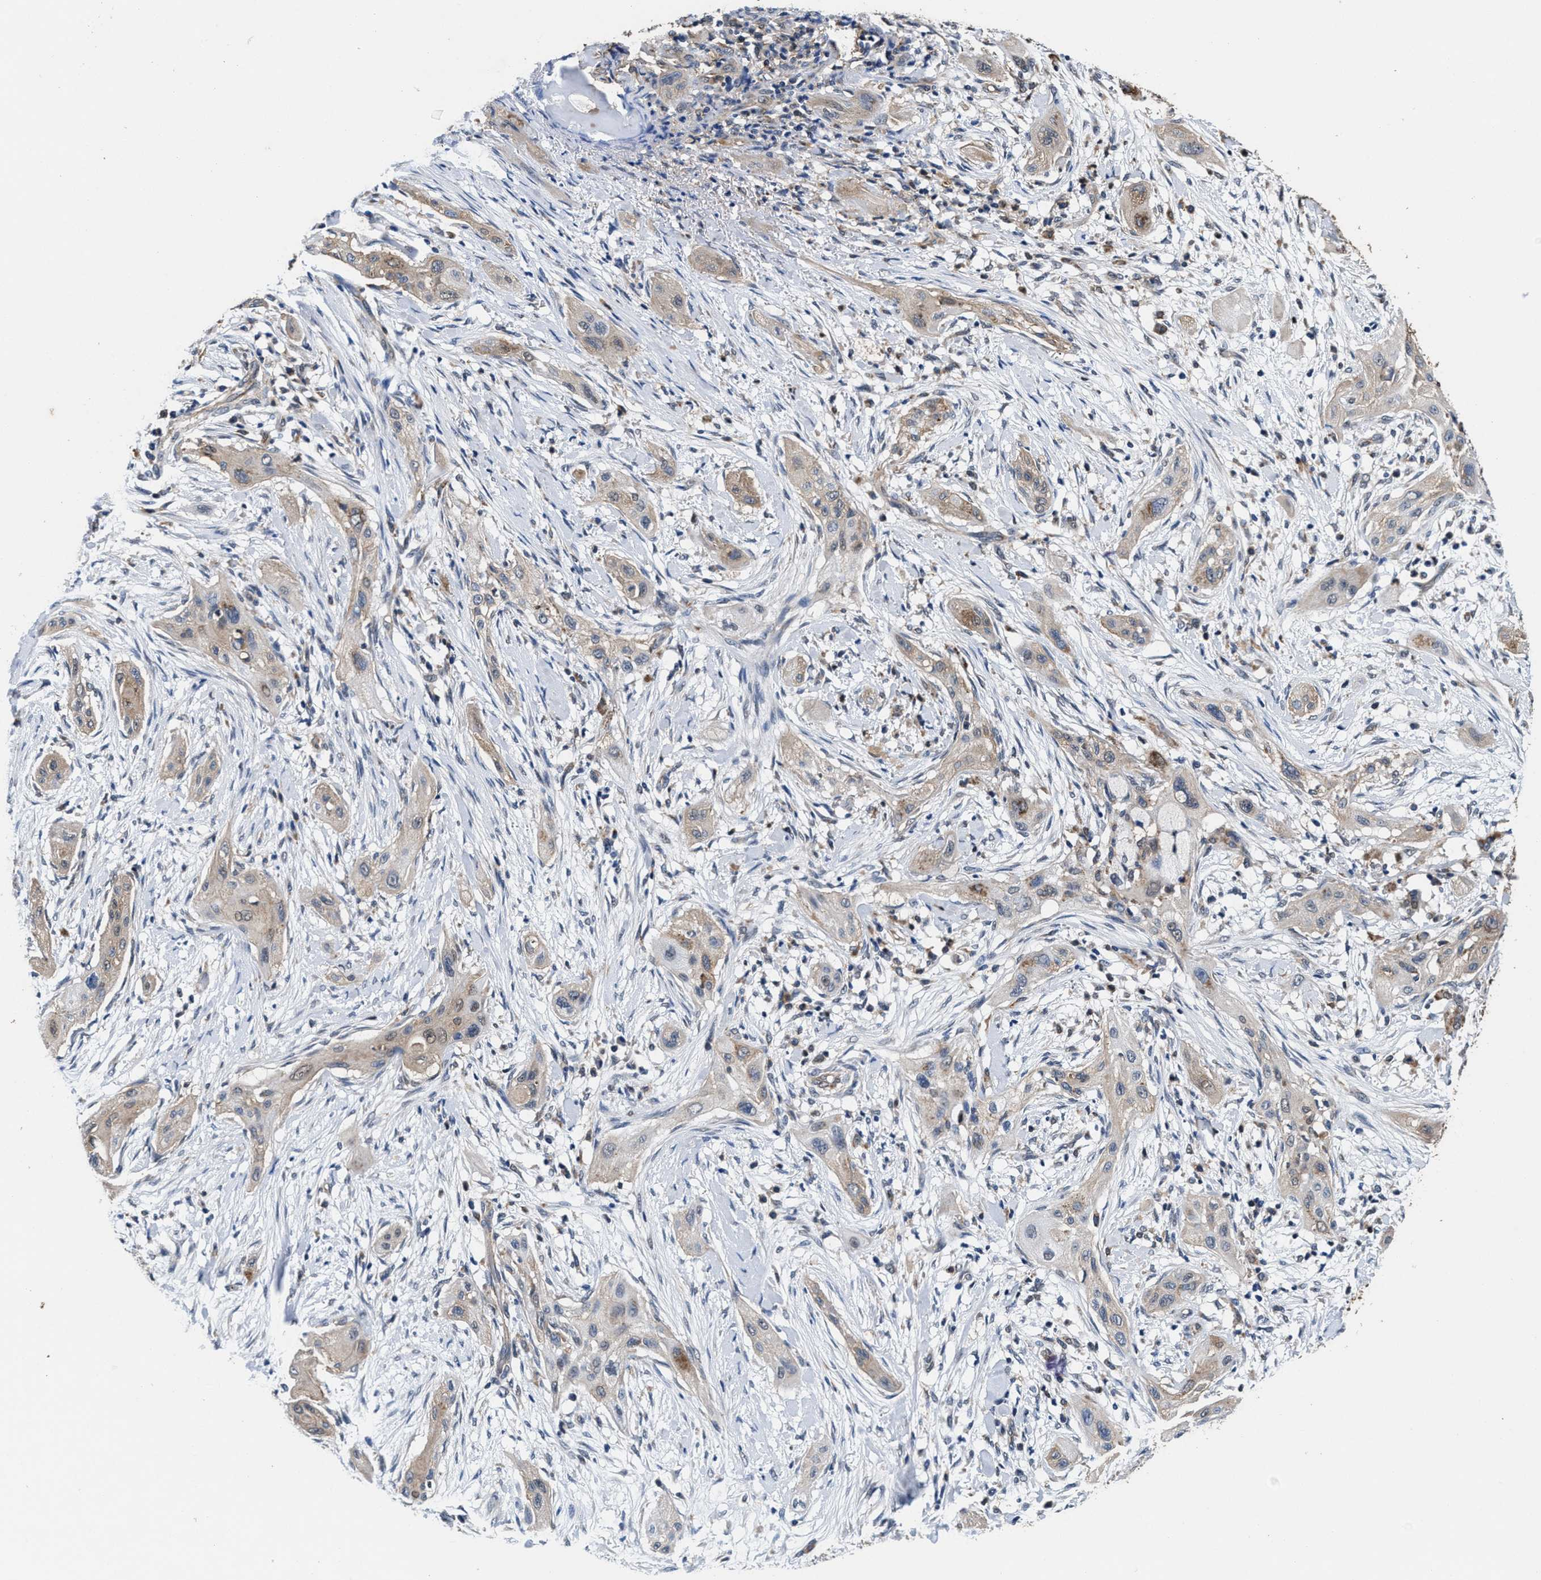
{"staining": {"intensity": "weak", "quantity": "25%-75%", "location": "cytoplasmic/membranous"}, "tissue": "lung cancer", "cell_type": "Tumor cells", "image_type": "cancer", "snomed": [{"axis": "morphology", "description": "Squamous cell carcinoma, NOS"}, {"axis": "topography", "description": "Lung"}], "caption": "High-magnification brightfield microscopy of lung cancer (squamous cell carcinoma) stained with DAB (3,3'-diaminobenzidine) (brown) and counterstained with hematoxylin (blue). tumor cells exhibit weak cytoplasmic/membranous expression is identified in about25%-75% of cells. The protein of interest is stained brown, and the nuclei are stained in blue (DAB (3,3'-diaminobenzidine) IHC with brightfield microscopy, high magnification).", "gene": "ACLY", "patient": {"sex": "female", "age": 47}}